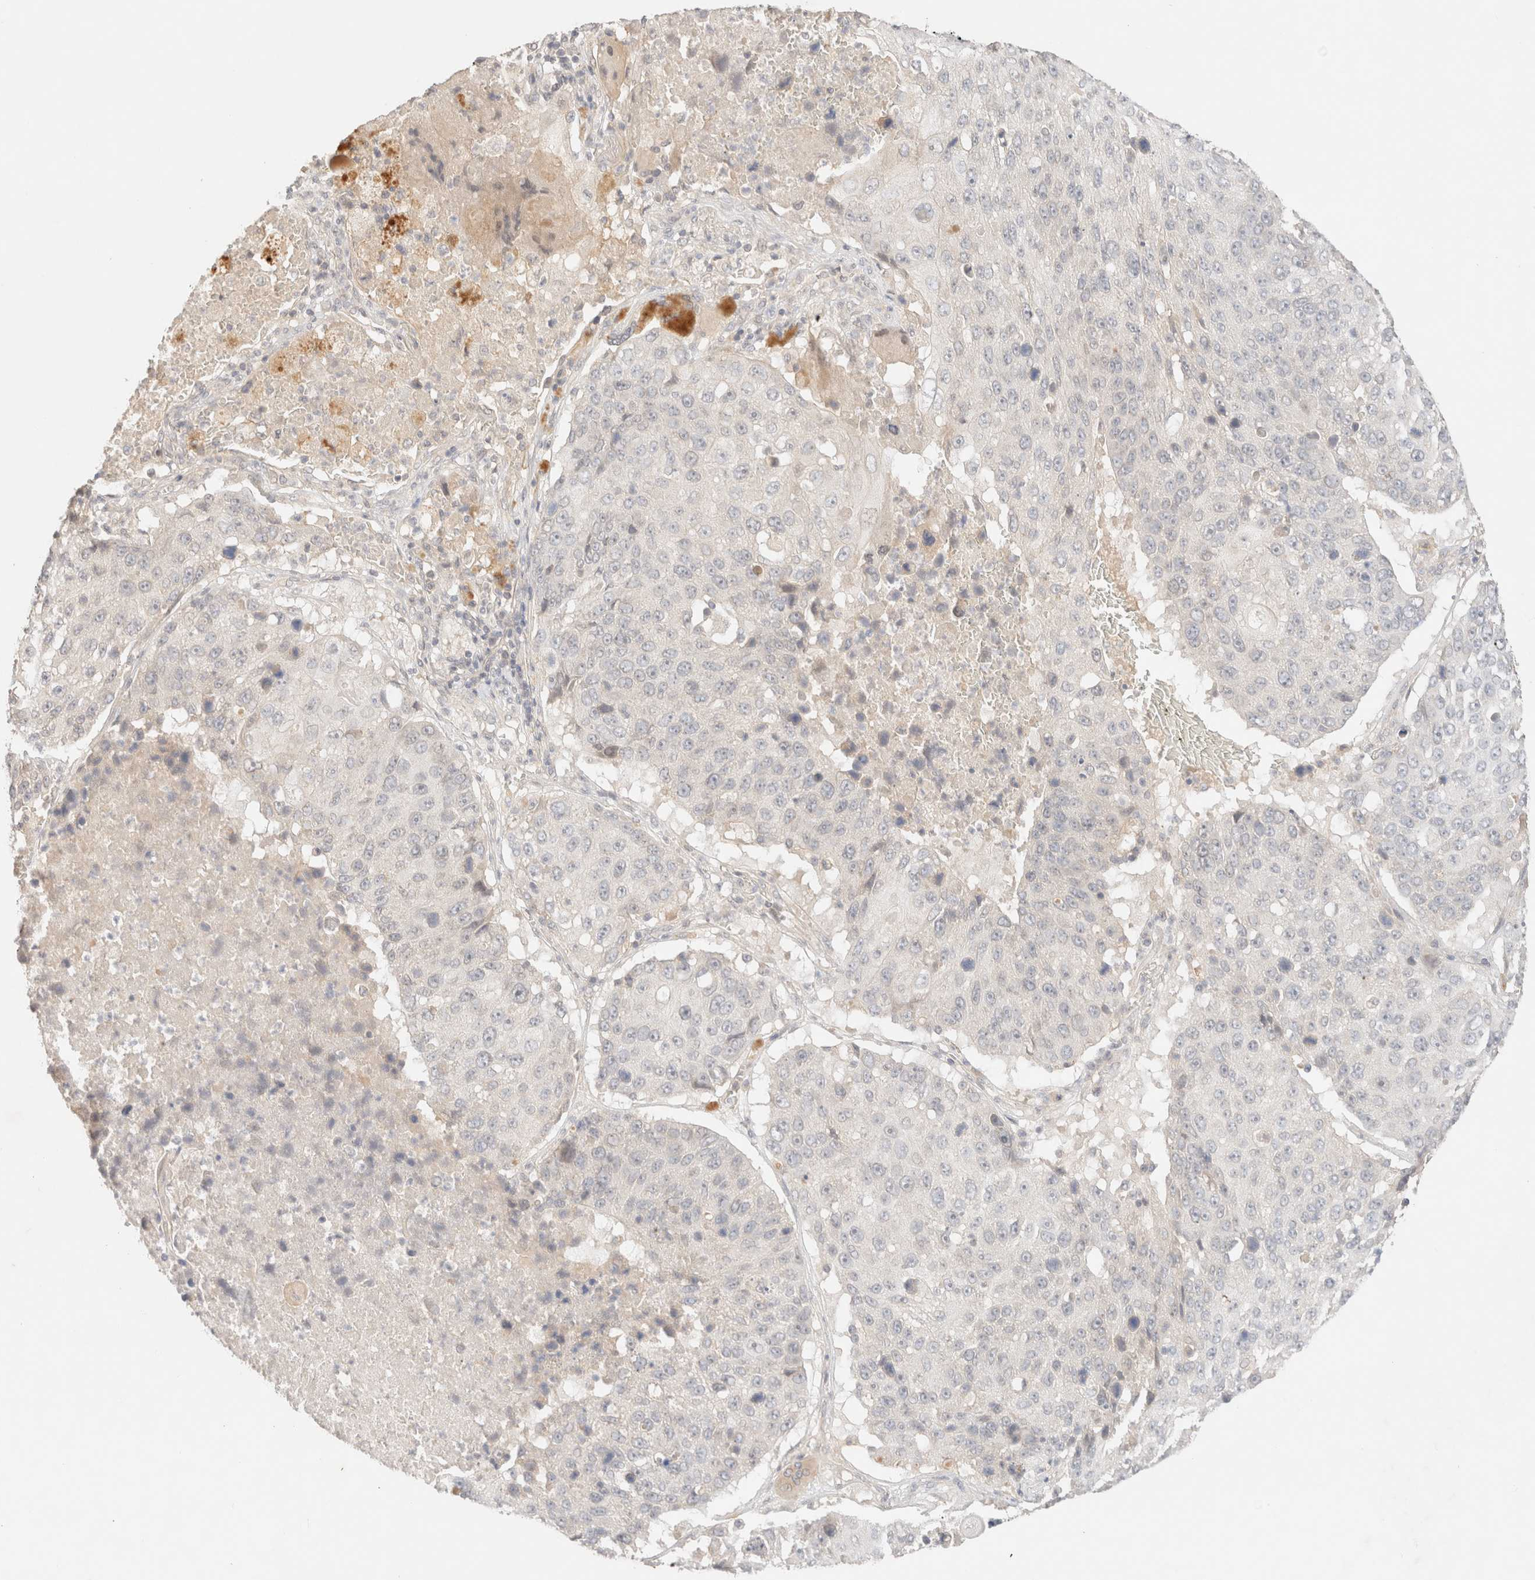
{"staining": {"intensity": "negative", "quantity": "none", "location": "none"}, "tissue": "lung cancer", "cell_type": "Tumor cells", "image_type": "cancer", "snomed": [{"axis": "morphology", "description": "Squamous cell carcinoma, NOS"}, {"axis": "topography", "description": "Lung"}], "caption": "Immunohistochemical staining of human lung cancer (squamous cell carcinoma) shows no significant positivity in tumor cells. The staining is performed using DAB brown chromogen with nuclei counter-stained in using hematoxylin.", "gene": "SARM1", "patient": {"sex": "male", "age": 61}}